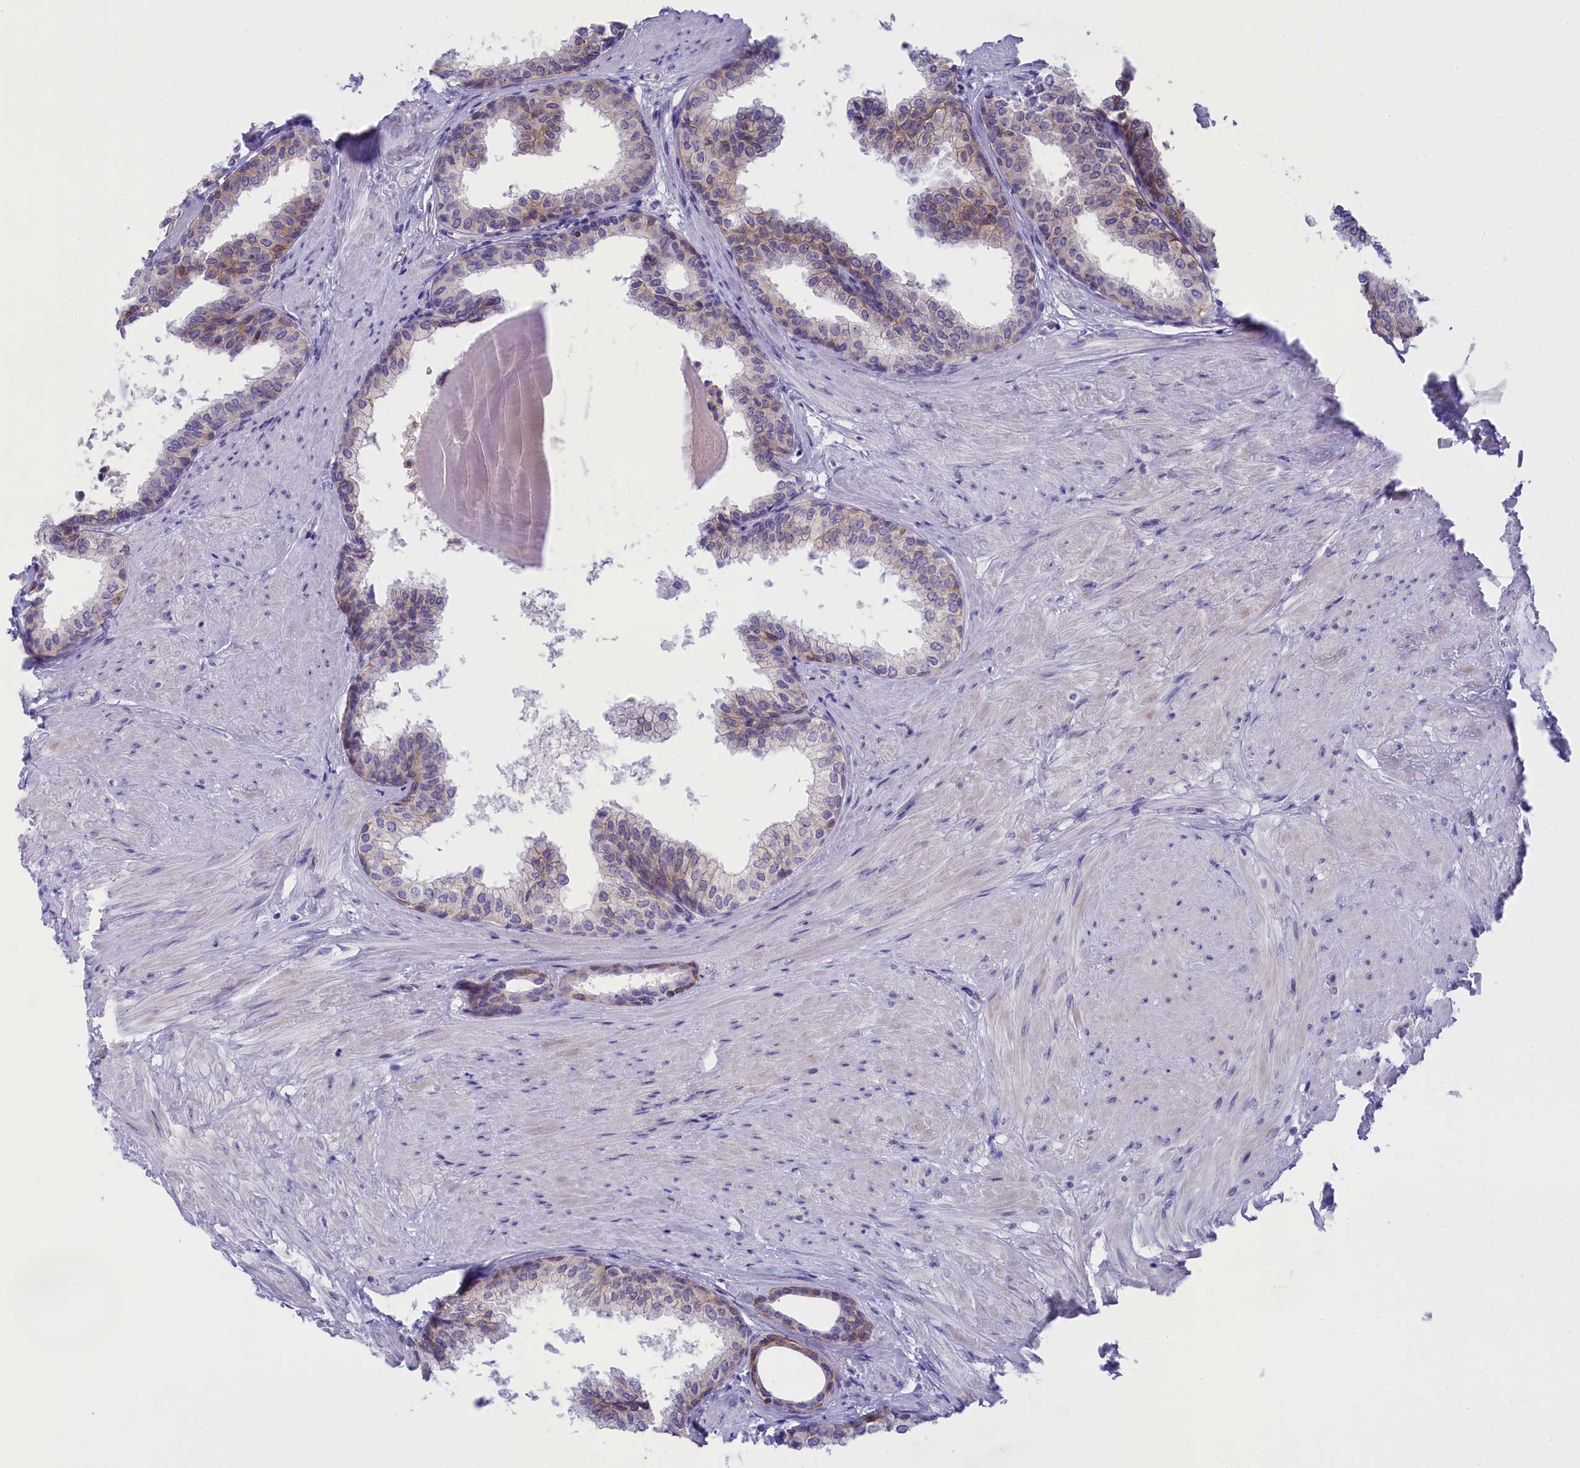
{"staining": {"intensity": "weak", "quantity": "<25%", "location": "cytoplasmic/membranous"}, "tissue": "prostate", "cell_type": "Glandular cells", "image_type": "normal", "snomed": [{"axis": "morphology", "description": "Normal tissue, NOS"}, {"axis": "topography", "description": "Prostate"}], "caption": "Immunohistochemical staining of benign prostate displays no significant staining in glandular cells. Nuclei are stained in blue.", "gene": "TACSTD2", "patient": {"sex": "male", "age": 48}}